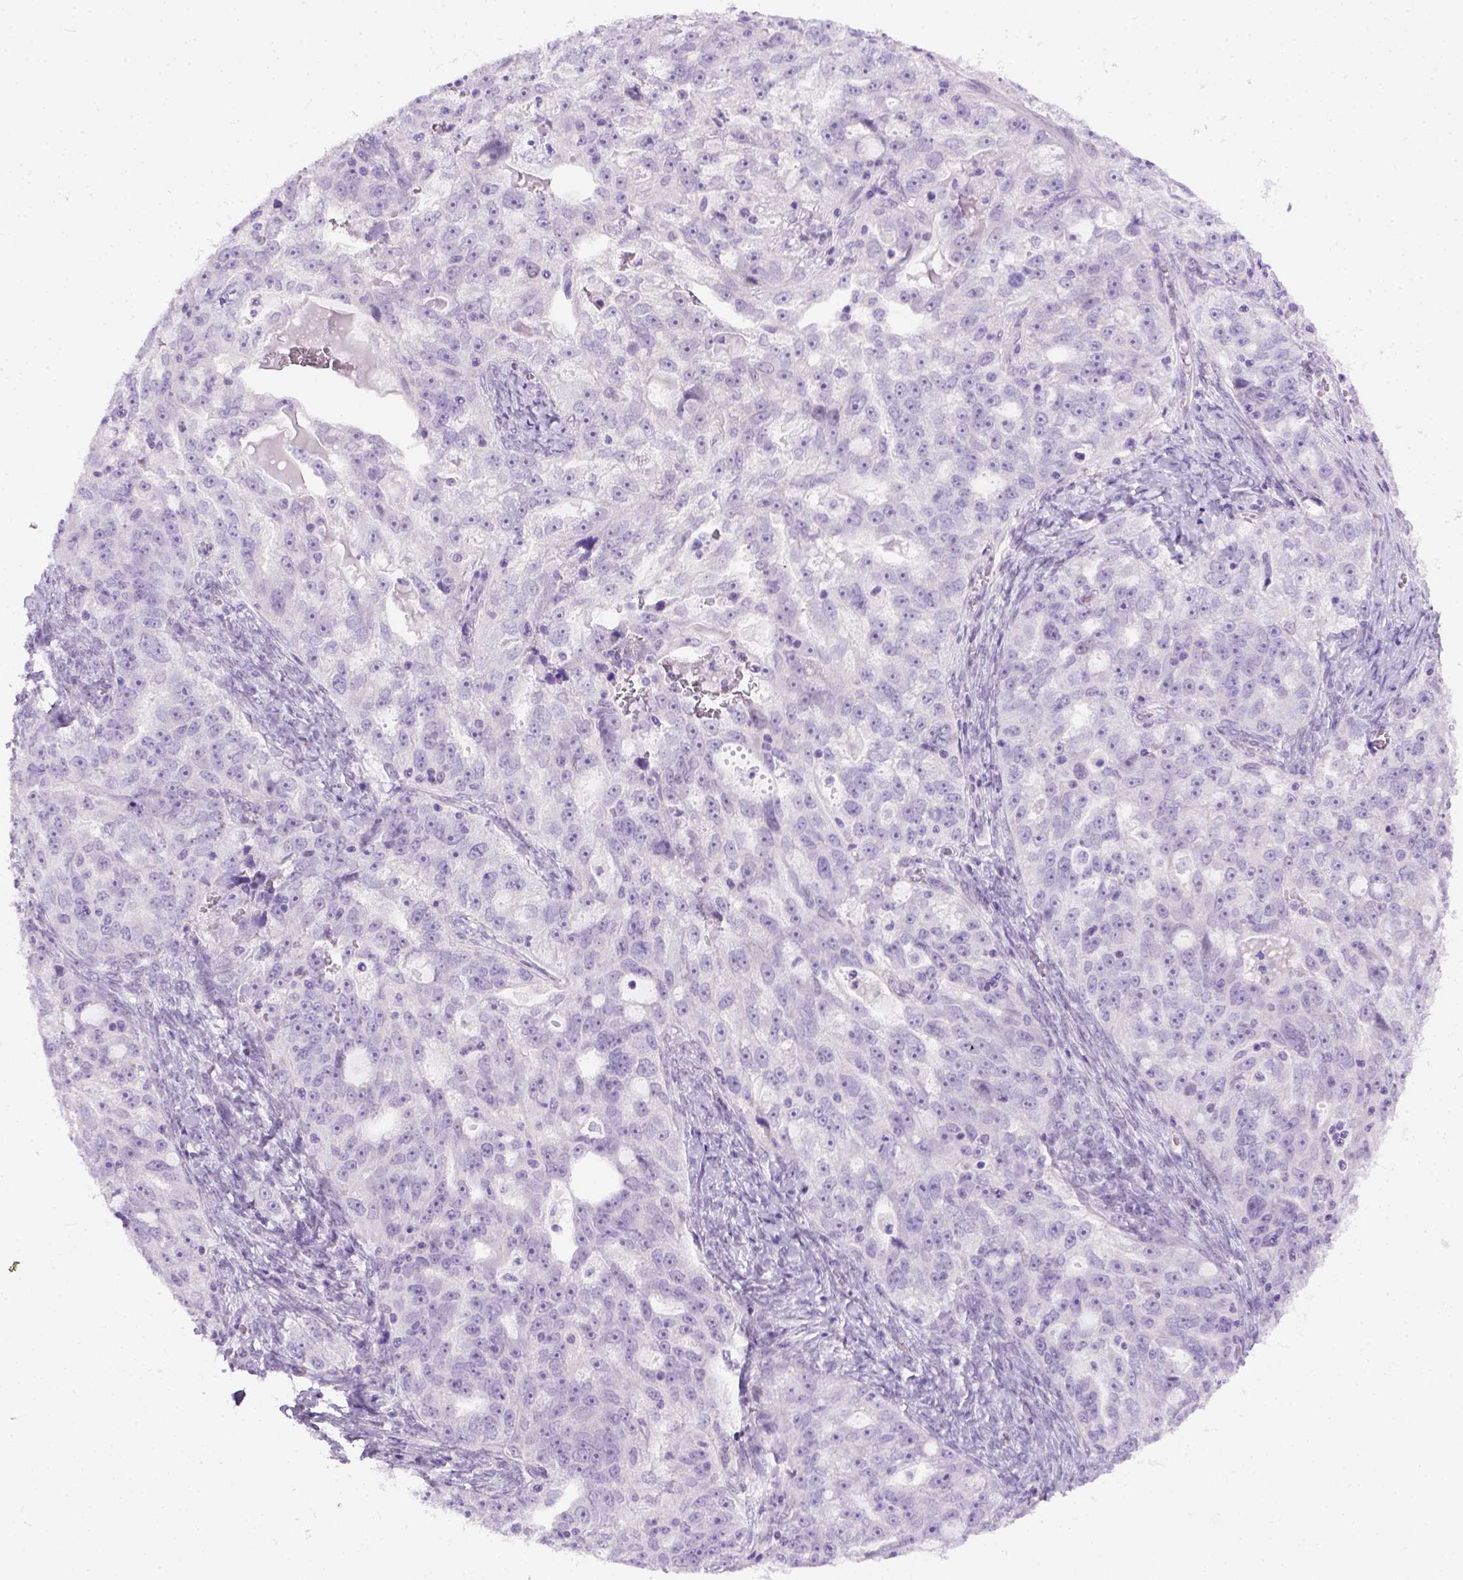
{"staining": {"intensity": "negative", "quantity": "none", "location": "none"}, "tissue": "ovarian cancer", "cell_type": "Tumor cells", "image_type": "cancer", "snomed": [{"axis": "morphology", "description": "Cystadenocarcinoma, serous, NOS"}, {"axis": "topography", "description": "Ovary"}], "caption": "The micrograph shows no staining of tumor cells in ovarian serous cystadenocarcinoma.", "gene": "FAM184B", "patient": {"sex": "female", "age": 51}}